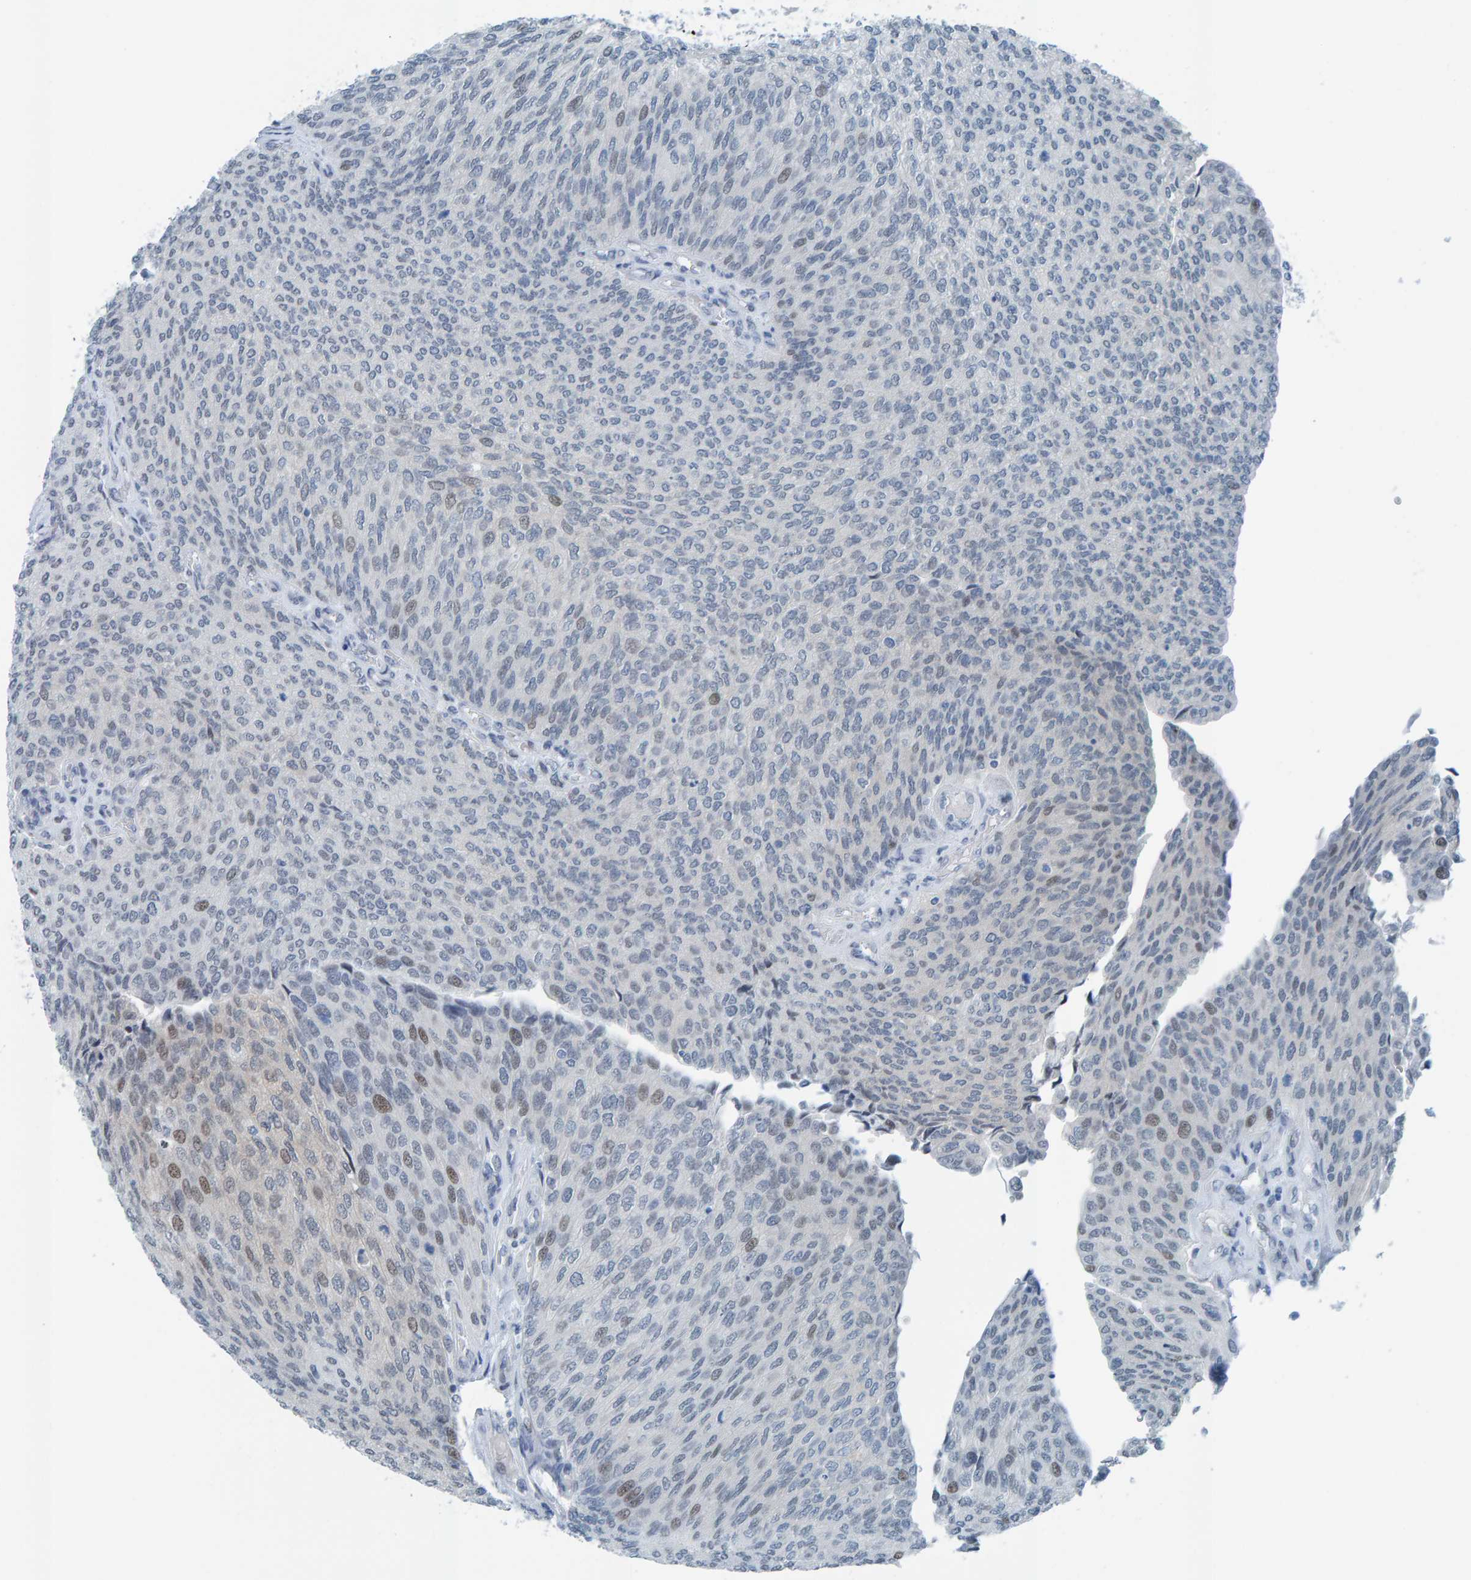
{"staining": {"intensity": "weak", "quantity": "<25%", "location": "nuclear"}, "tissue": "urothelial cancer", "cell_type": "Tumor cells", "image_type": "cancer", "snomed": [{"axis": "morphology", "description": "Urothelial carcinoma, Low grade"}, {"axis": "topography", "description": "Urinary bladder"}], "caption": "Urothelial carcinoma (low-grade) stained for a protein using IHC shows no expression tumor cells.", "gene": "CNP", "patient": {"sex": "female", "age": 79}}